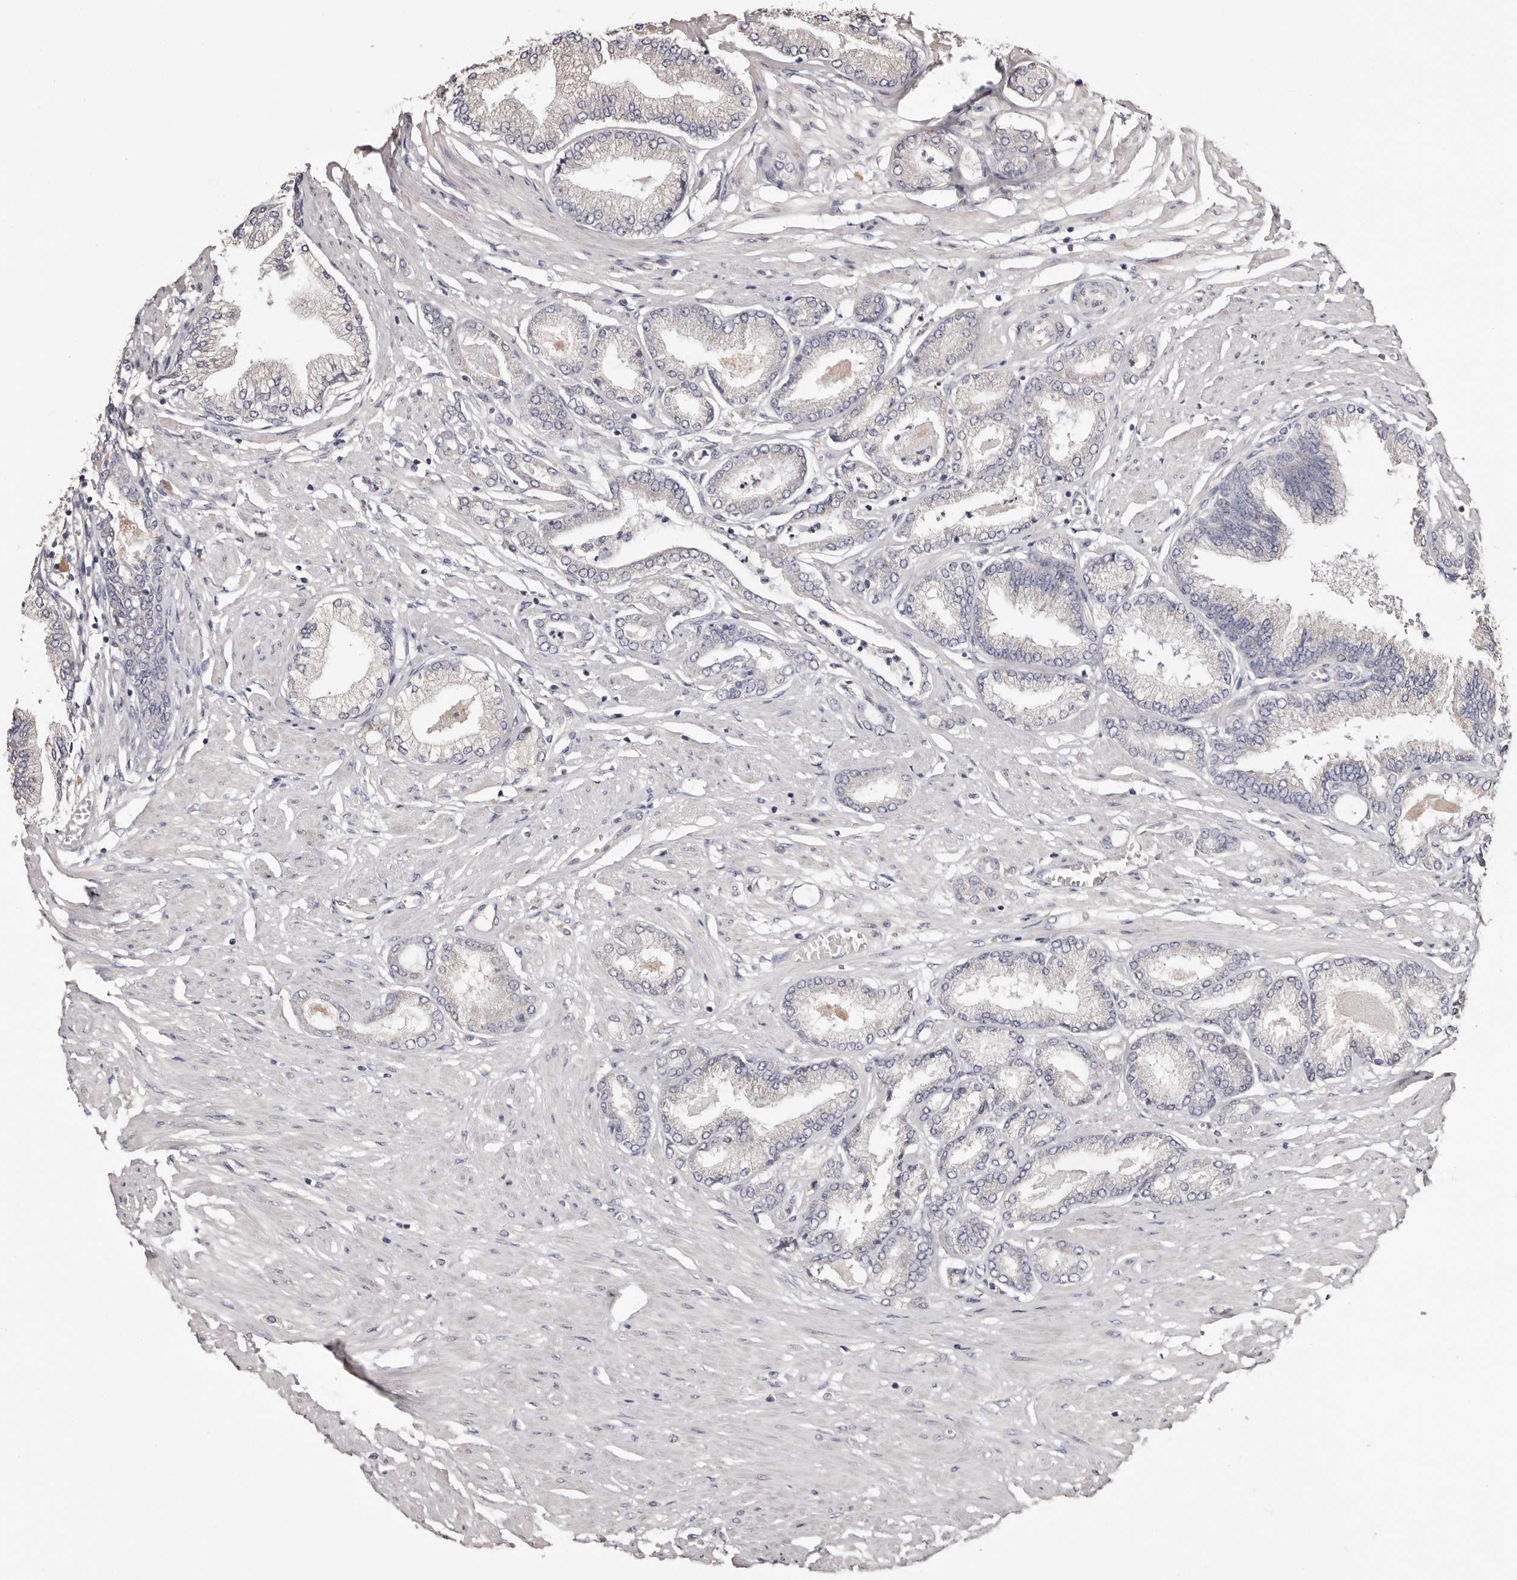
{"staining": {"intensity": "negative", "quantity": "none", "location": "none"}, "tissue": "prostate cancer", "cell_type": "Tumor cells", "image_type": "cancer", "snomed": [{"axis": "morphology", "description": "Adenocarcinoma, Low grade"}, {"axis": "topography", "description": "Prostate"}], "caption": "Immunohistochemistry of prostate adenocarcinoma (low-grade) demonstrates no positivity in tumor cells.", "gene": "ETNK1", "patient": {"sex": "male", "age": 63}}